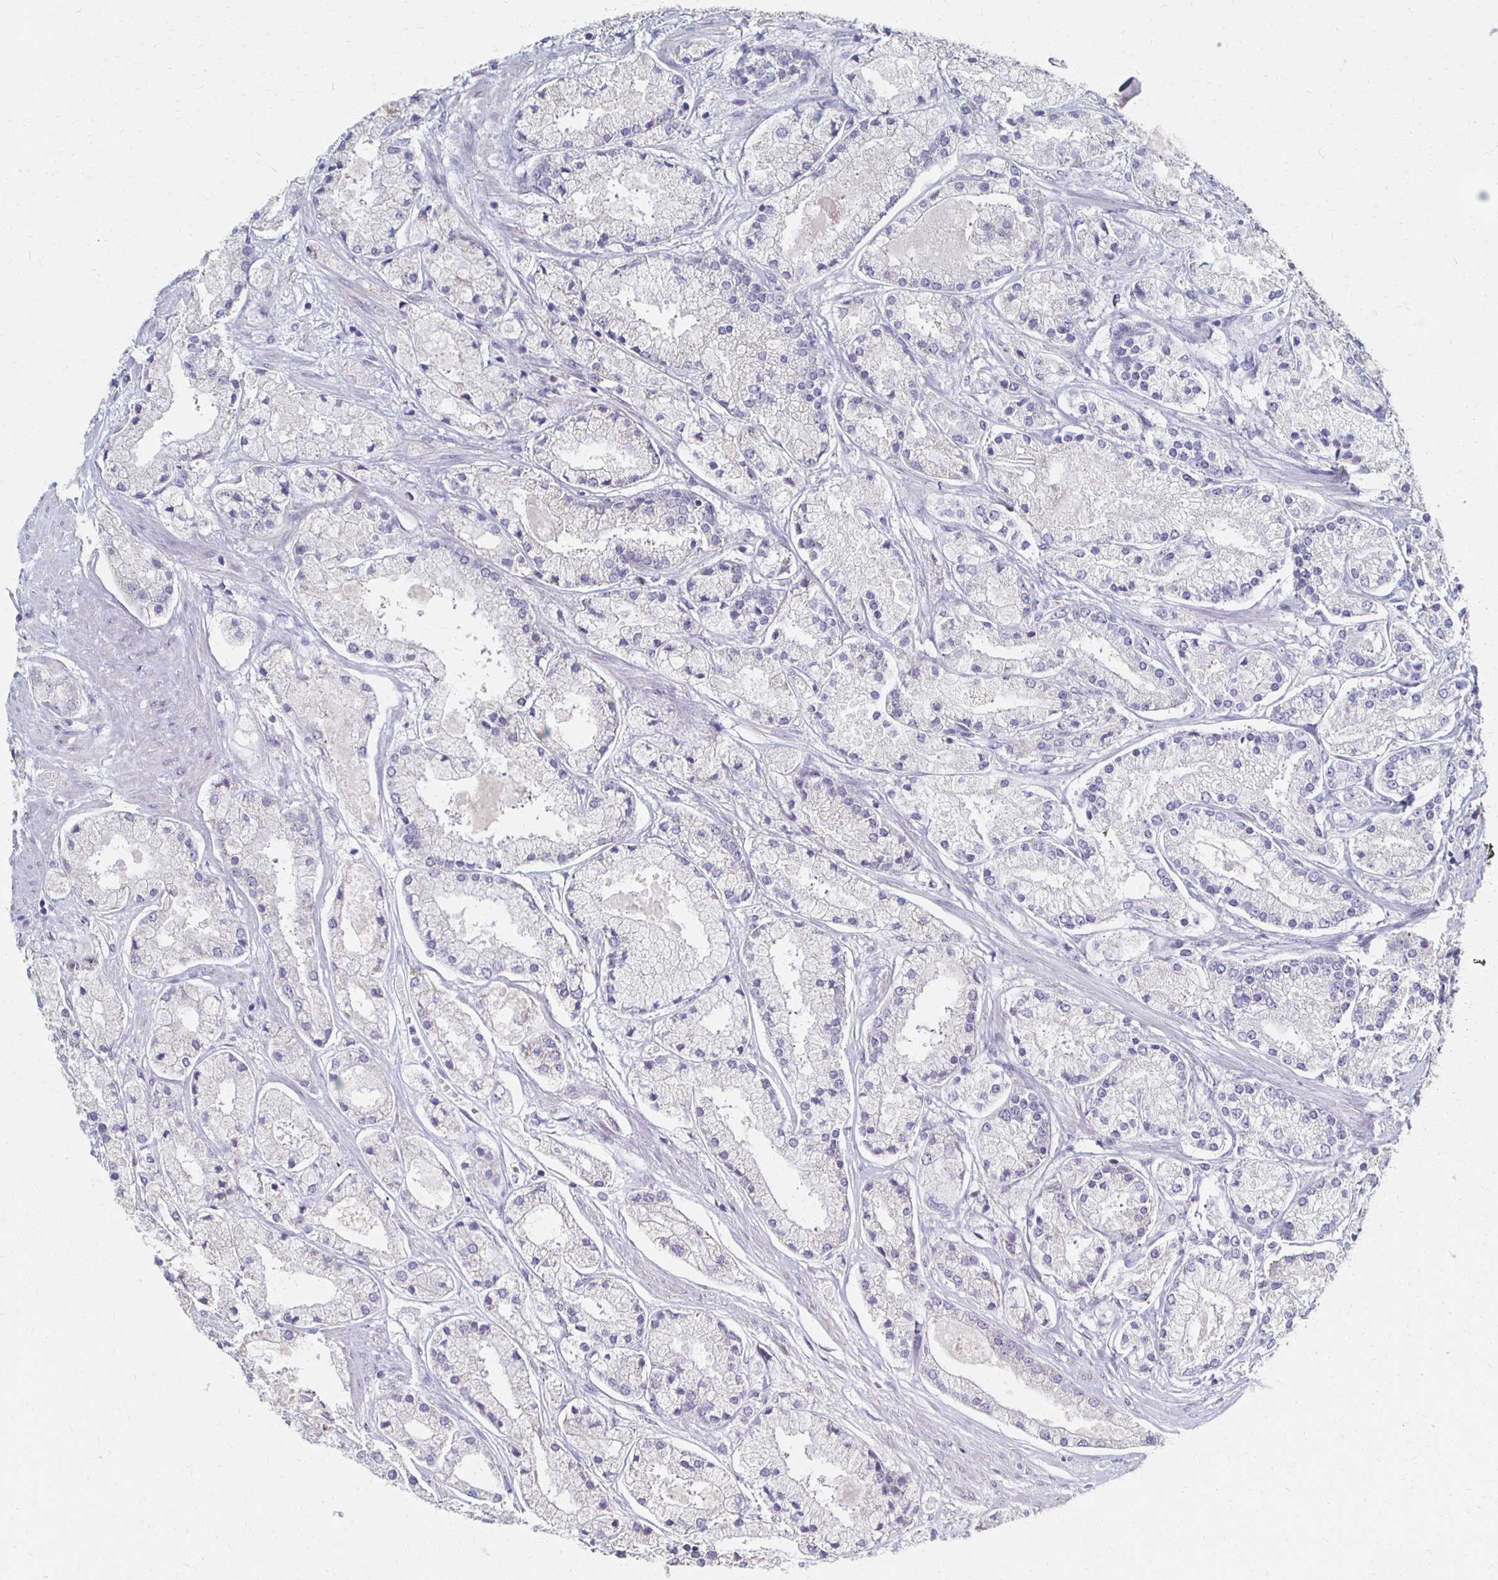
{"staining": {"intensity": "negative", "quantity": "none", "location": "none"}, "tissue": "prostate cancer", "cell_type": "Tumor cells", "image_type": "cancer", "snomed": [{"axis": "morphology", "description": "Adenocarcinoma, High grade"}, {"axis": "topography", "description": "Prostate"}], "caption": "A photomicrograph of prostate cancer stained for a protein demonstrates no brown staining in tumor cells. (DAB (3,3'-diaminobenzidine) immunohistochemistry (IHC) with hematoxylin counter stain).", "gene": "ATP1A3", "patient": {"sex": "male", "age": 67}}